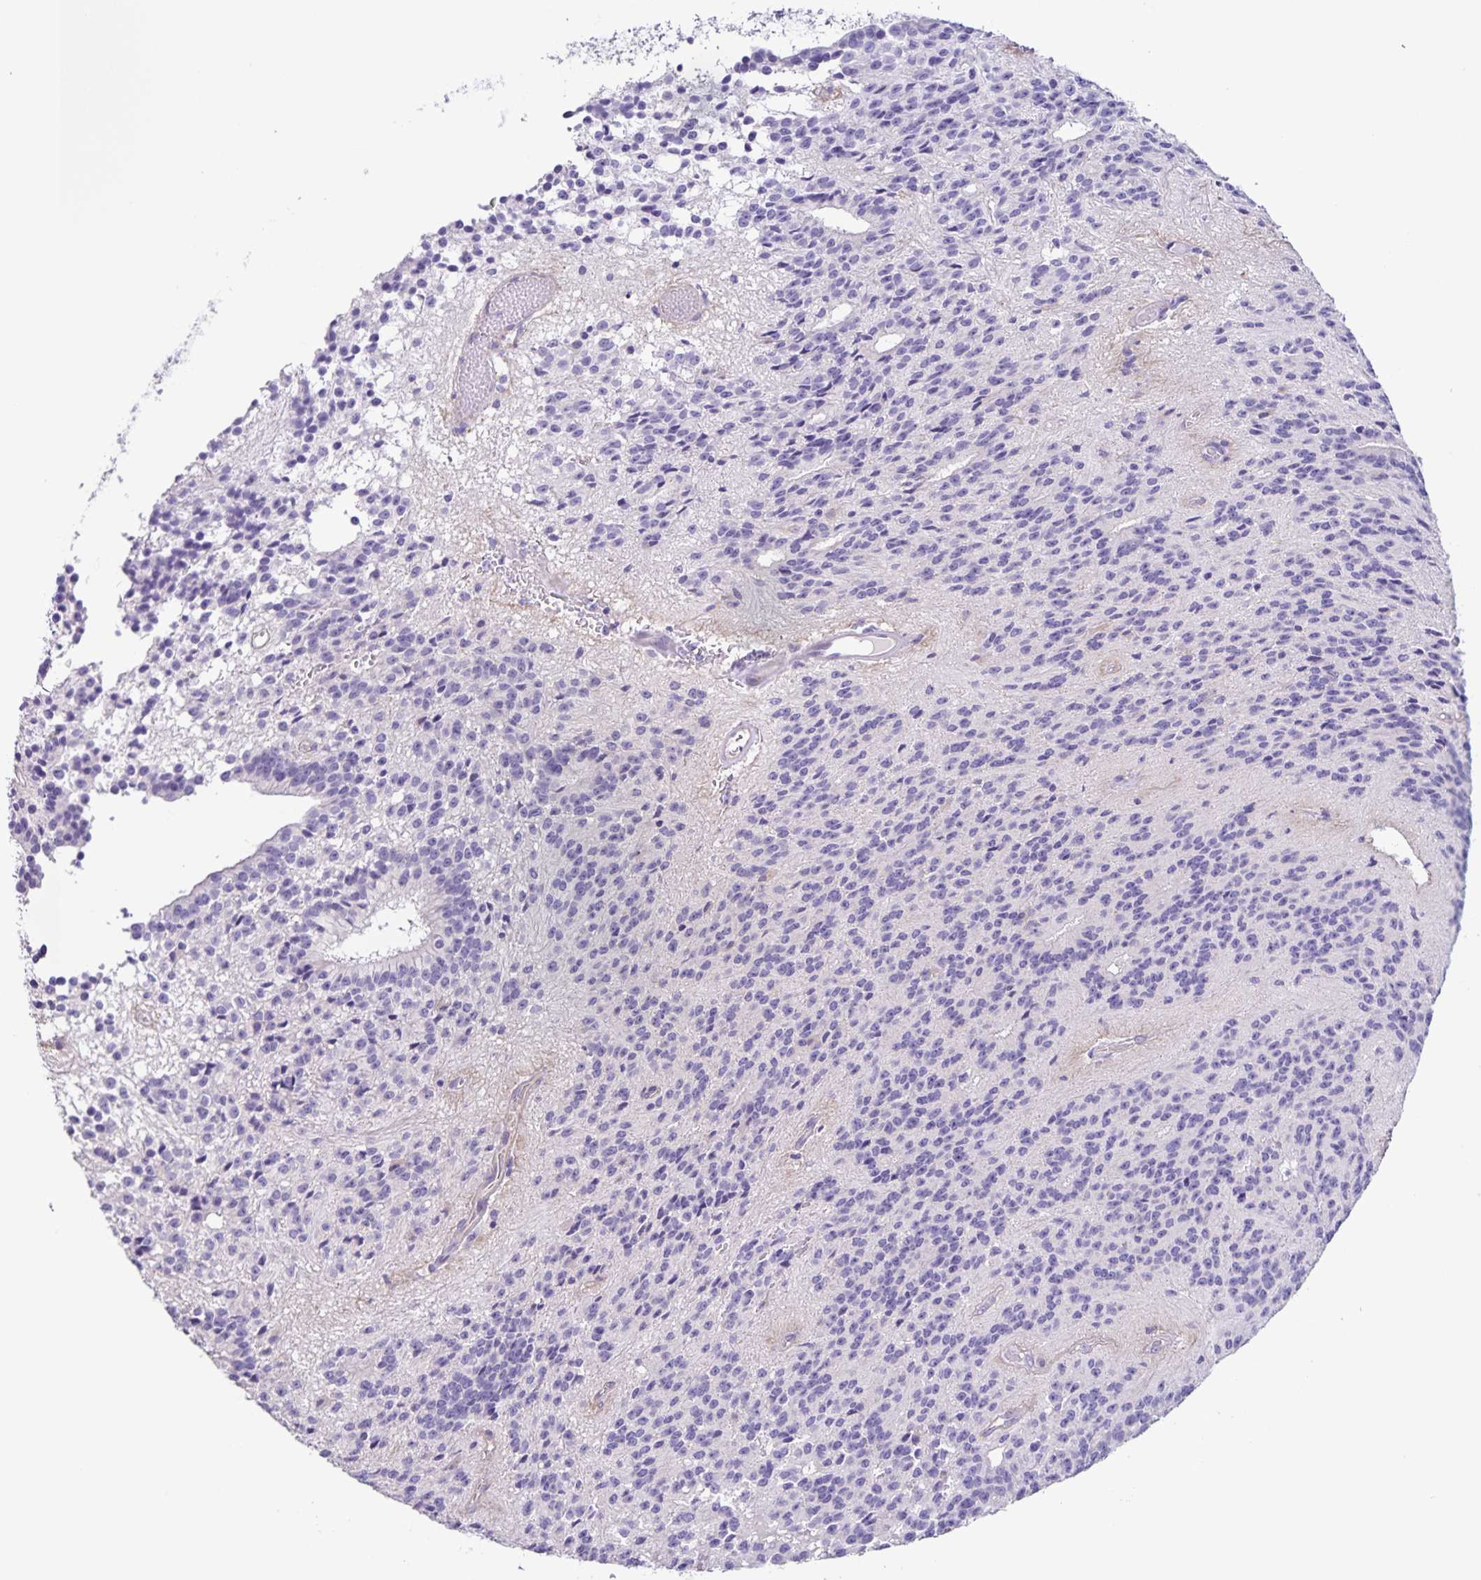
{"staining": {"intensity": "negative", "quantity": "none", "location": "none"}, "tissue": "glioma", "cell_type": "Tumor cells", "image_type": "cancer", "snomed": [{"axis": "morphology", "description": "Glioma, malignant, Low grade"}, {"axis": "topography", "description": "Brain"}], "caption": "The photomicrograph exhibits no significant staining in tumor cells of glioma.", "gene": "BOLL", "patient": {"sex": "male", "age": 31}}